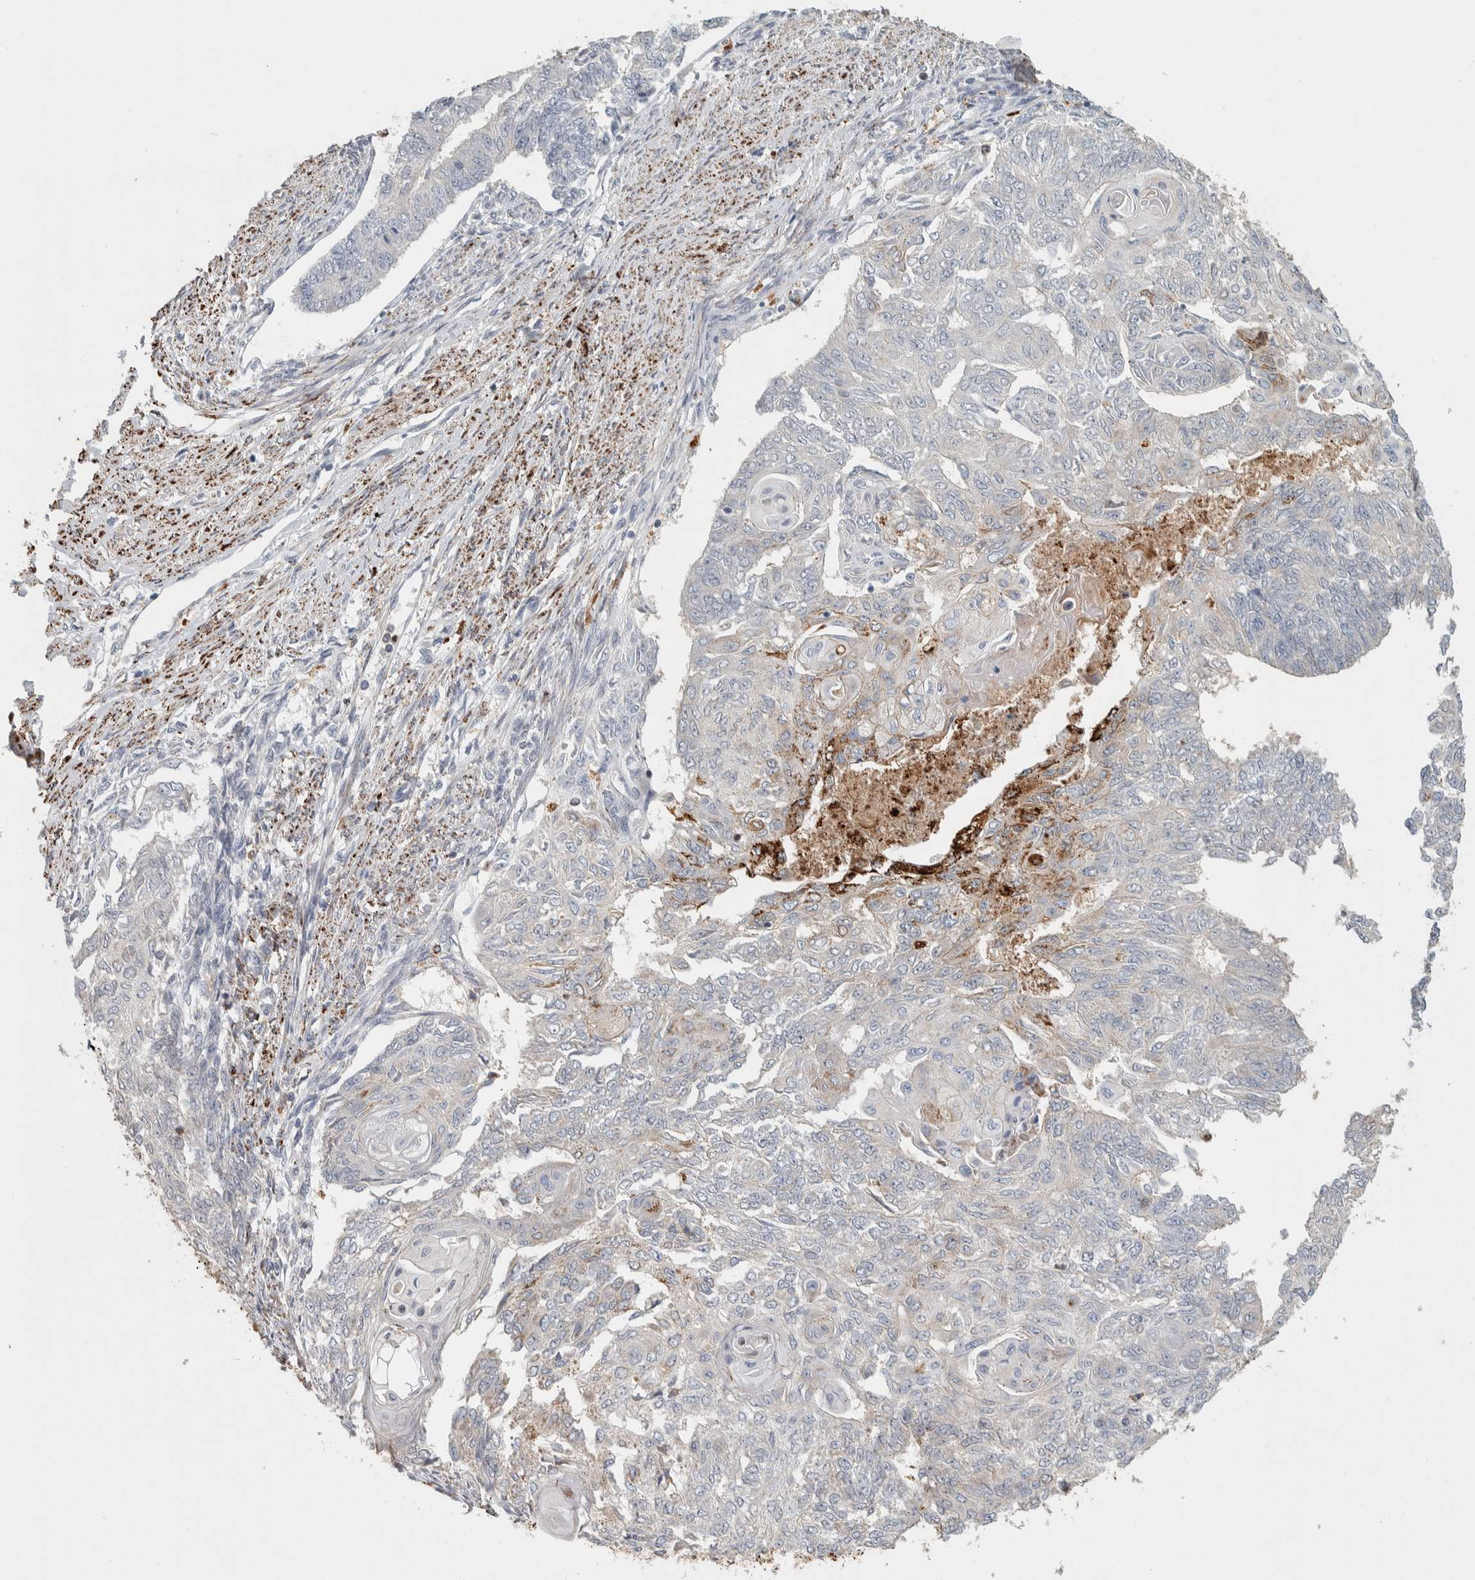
{"staining": {"intensity": "weak", "quantity": "<25%", "location": "cytoplasmic/membranous"}, "tissue": "endometrial cancer", "cell_type": "Tumor cells", "image_type": "cancer", "snomed": [{"axis": "morphology", "description": "Adenocarcinoma, NOS"}, {"axis": "topography", "description": "Endometrium"}], "caption": "This is an immunohistochemistry (IHC) micrograph of endometrial cancer (adenocarcinoma). There is no staining in tumor cells.", "gene": "FAM78A", "patient": {"sex": "female", "age": 32}}